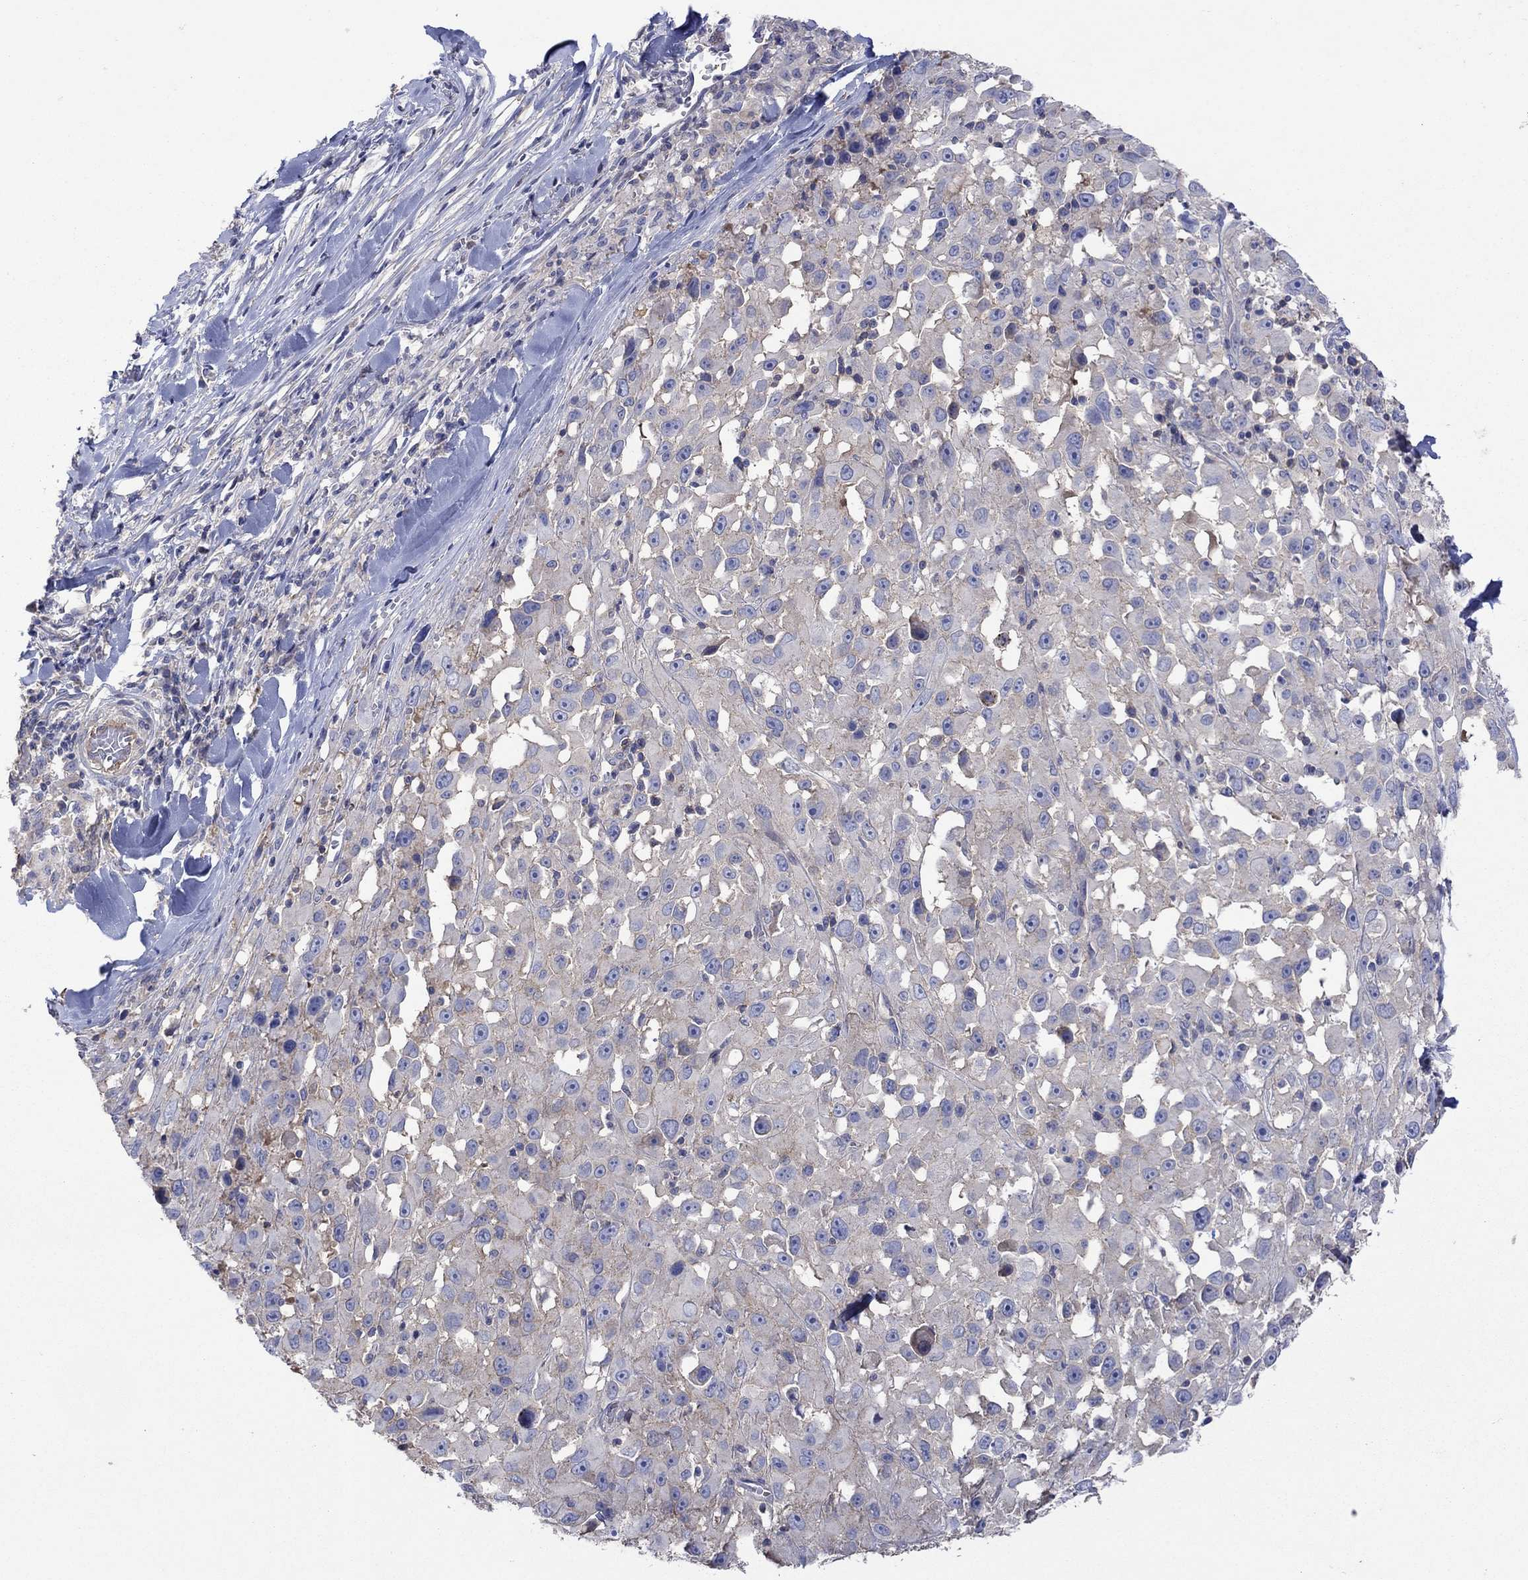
{"staining": {"intensity": "negative", "quantity": "none", "location": "none"}, "tissue": "melanoma", "cell_type": "Tumor cells", "image_type": "cancer", "snomed": [{"axis": "morphology", "description": "Malignant melanoma, Metastatic site"}, {"axis": "topography", "description": "Lymph node"}], "caption": "Immunohistochemistry micrograph of human malignant melanoma (metastatic site) stained for a protein (brown), which reveals no staining in tumor cells. (DAB (3,3'-diaminobenzidine) IHC with hematoxylin counter stain).", "gene": "TPRN", "patient": {"sex": "male", "age": 50}}